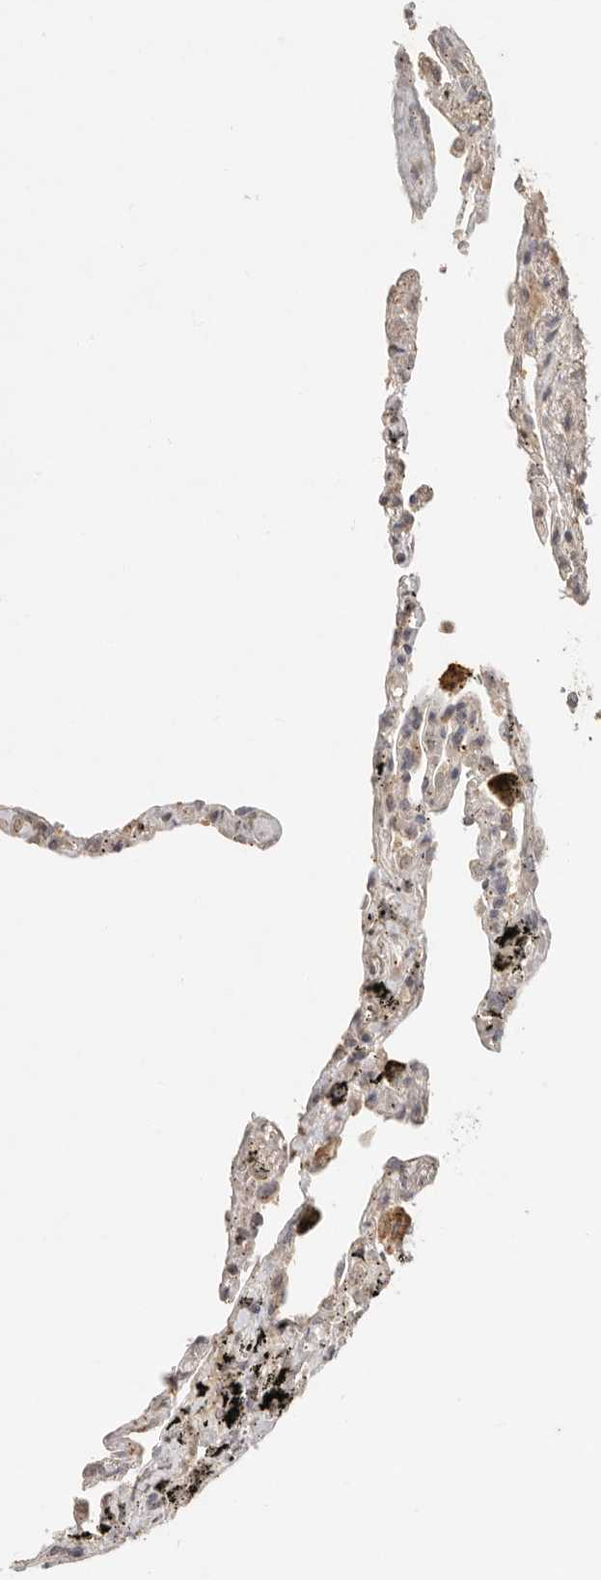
{"staining": {"intensity": "weak", "quantity": "<25%", "location": "cytoplasmic/membranous"}, "tissue": "lung", "cell_type": "Alveolar cells", "image_type": "normal", "snomed": [{"axis": "morphology", "description": "Normal tissue, NOS"}, {"axis": "topography", "description": "Lung"}], "caption": "The immunohistochemistry (IHC) image has no significant expression in alveolar cells of lung.", "gene": "LMO4", "patient": {"sex": "male", "age": 59}}